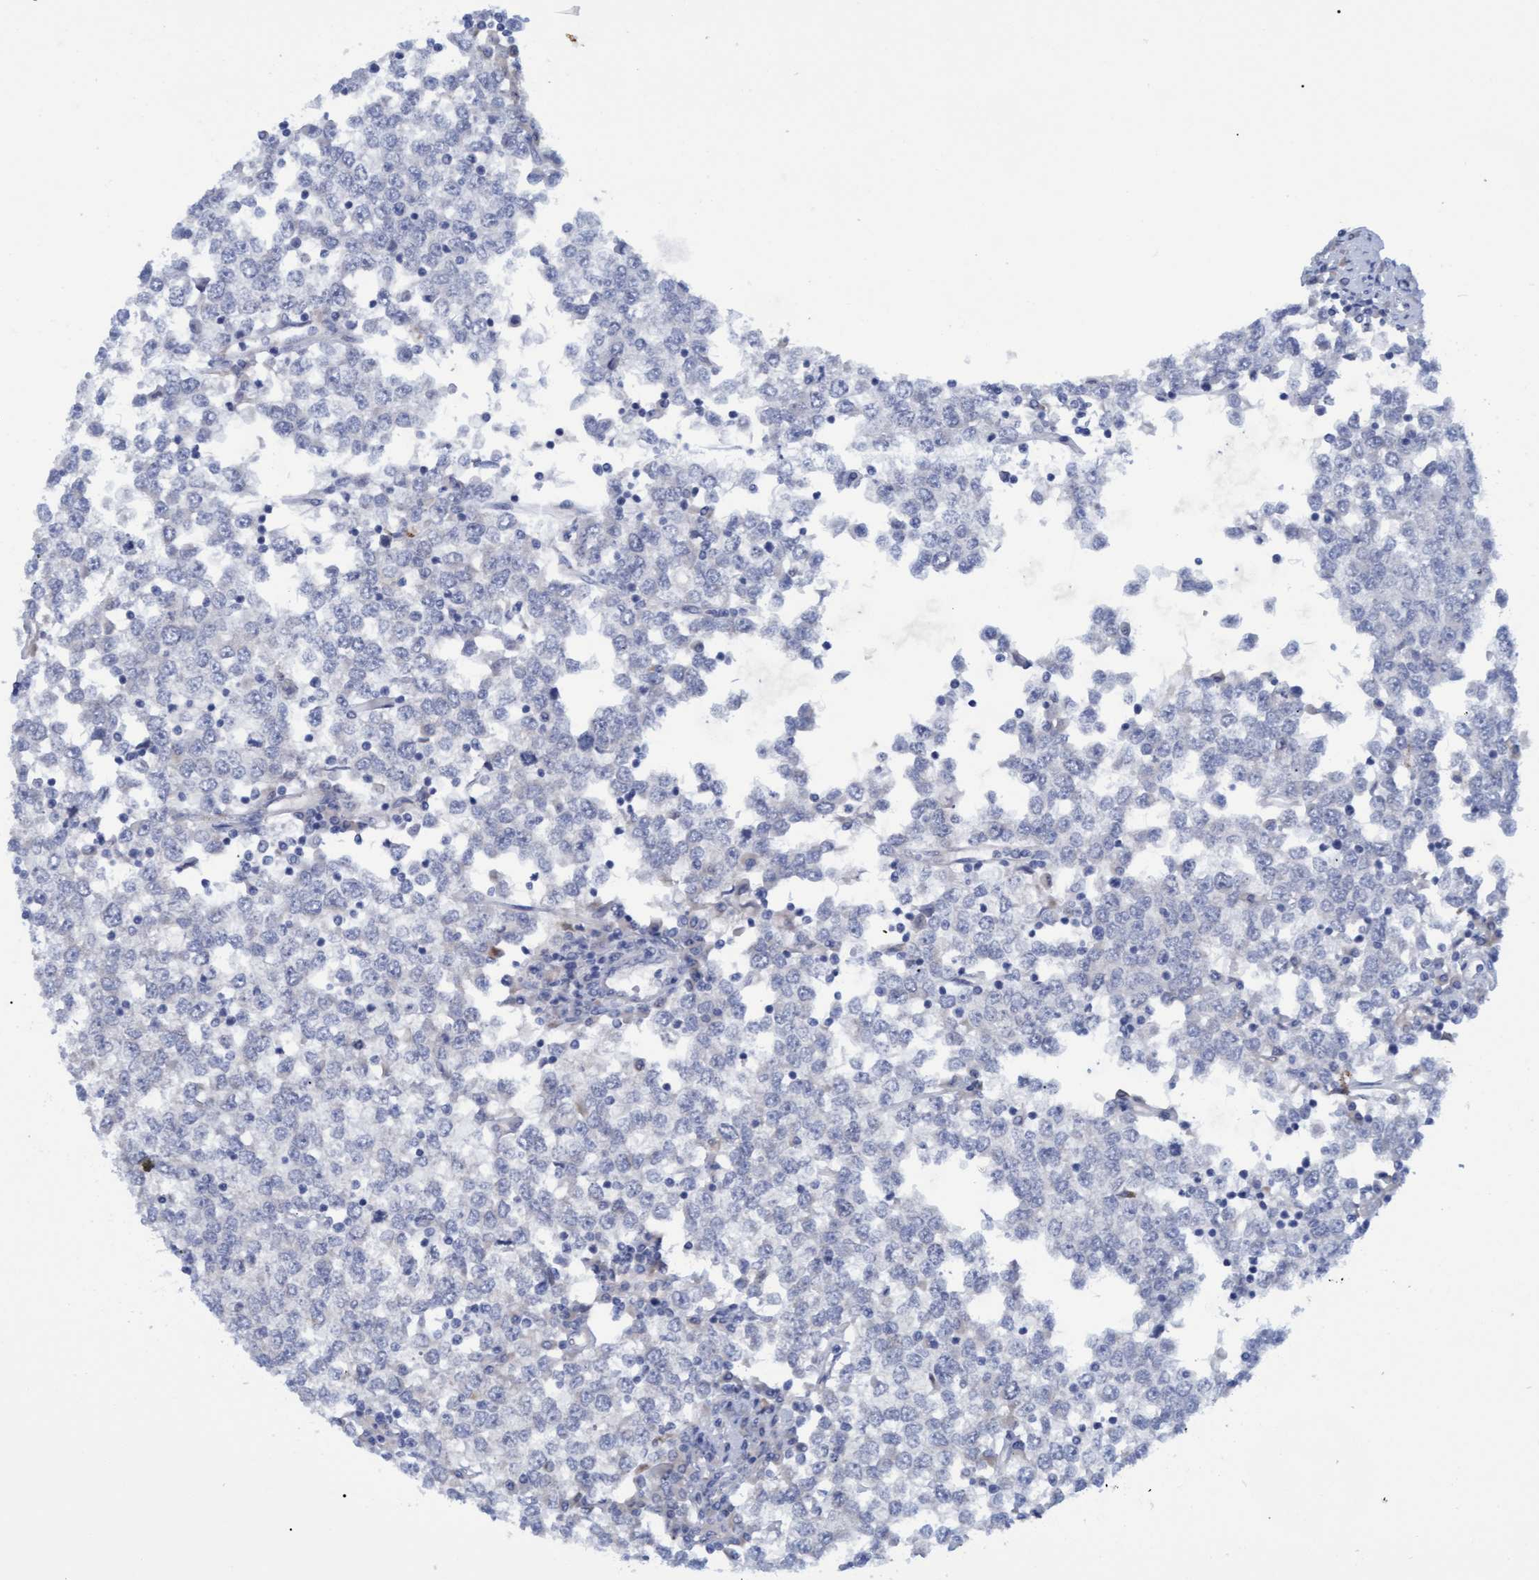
{"staining": {"intensity": "negative", "quantity": "none", "location": "none"}, "tissue": "testis cancer", "cell_type": "Tumor cells", "image_type": "cancer", "snomed": [{"axis": "morphology", "description": "Seminoma, NOS"}, {"axis": "topography", "description": "Testis"}], "caption": "This is a photomicrograph of immunohistochemistry (IHC) staining of seminoma (testis), which shows no positivity in tumor cells.", "gene": "STXBP1", "patient": {"sex": "male", "age": 65}}